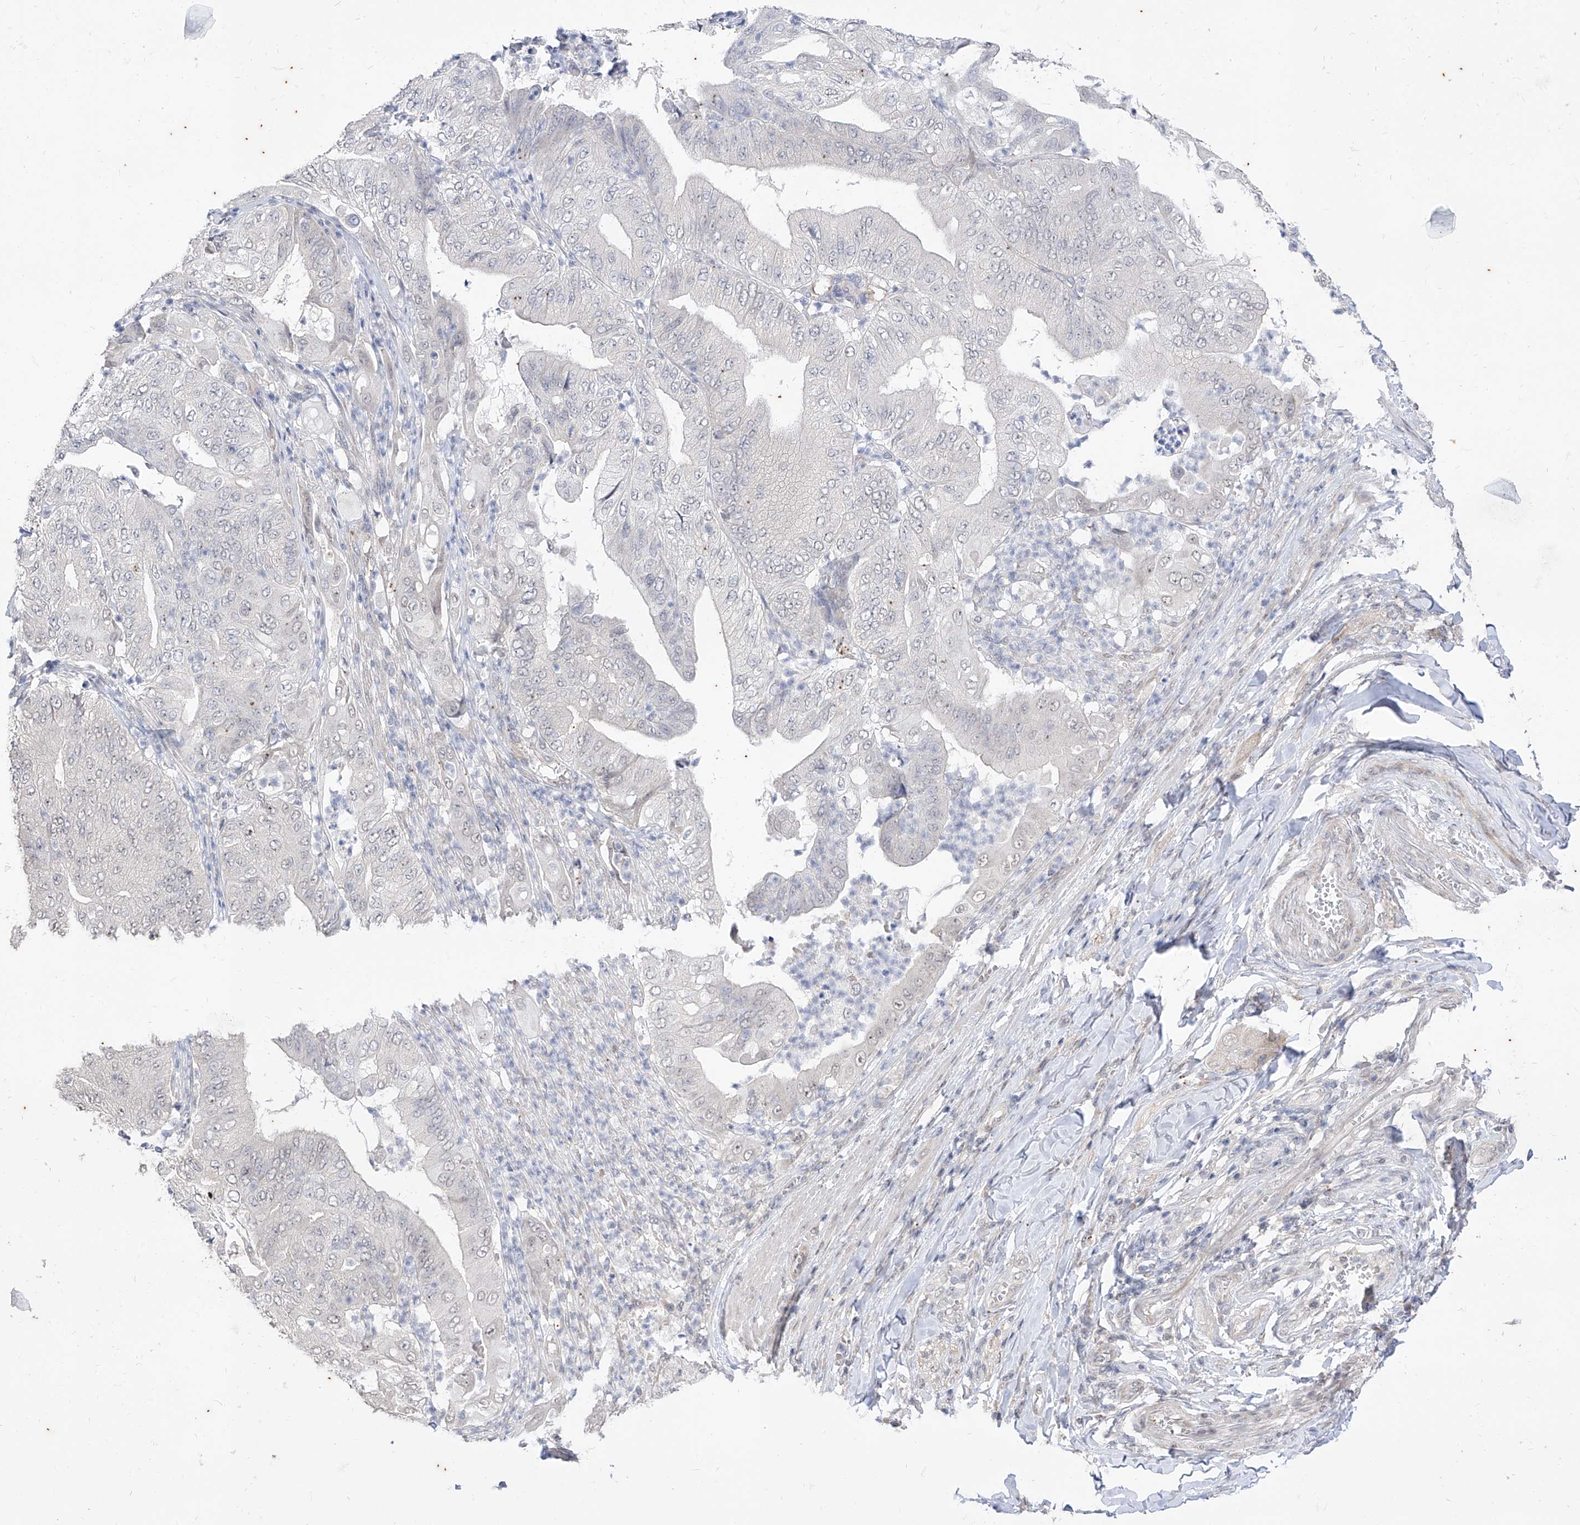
{"staining": {"intensity": "negative", "quantity": "none", "location": "none"}, "tissue": "pancreatic cancer", "cell_type": "Tumor cells", "image_type": "cancer", "snomed": [{"axis": "morphology", "description": "Adenocarcinoma, NOS"}, {"axis": "topography", "description": "Pancreas"}], "caption": "An image of human adenocarcinoma (pancreatic) is negative for staining in tumor cells.", "gene": "PHF20L1", "patient": {"sex": "female", "age": 77}}